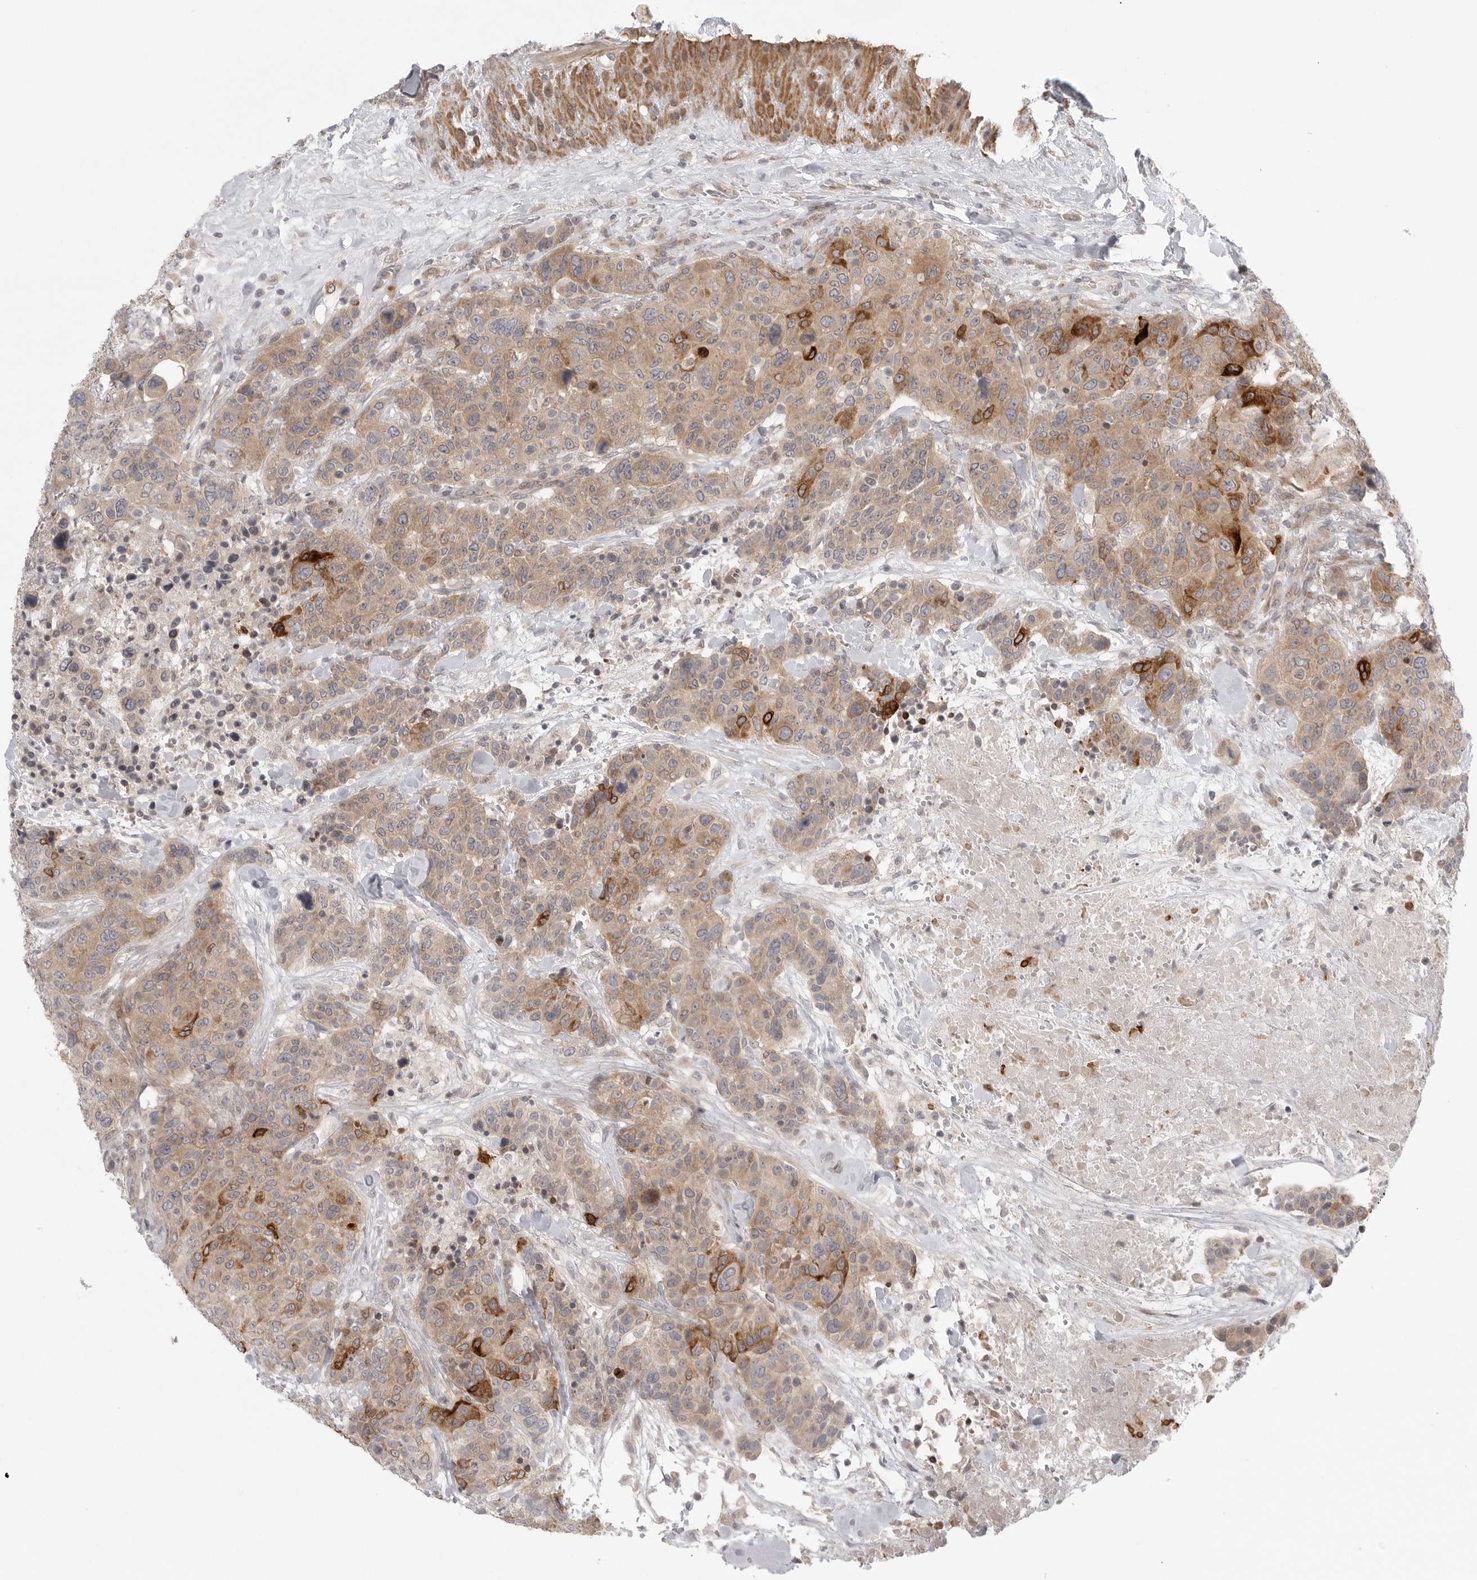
{"staining": {"intensity": "moderate", "quantity": ">75%", "location": "cytoplasmic/membranous"}, "tissue": "breast cancer", "cell_type": "Tumor cells", "image_type": "cancer", "snomed": [{"axis": "morphology", "description": "Duct carcinoma"}, {"axis": "topography", "description": "Breast"}], "caption": "Approximately >75% of tumor cells in human breast cancer reveal moderate cytoplasmic/membranous protein positivity as visualized by brown immunohistochemical staining.", "gene": "CCPG1", "patient": {"sex": "female", "age": 37}}